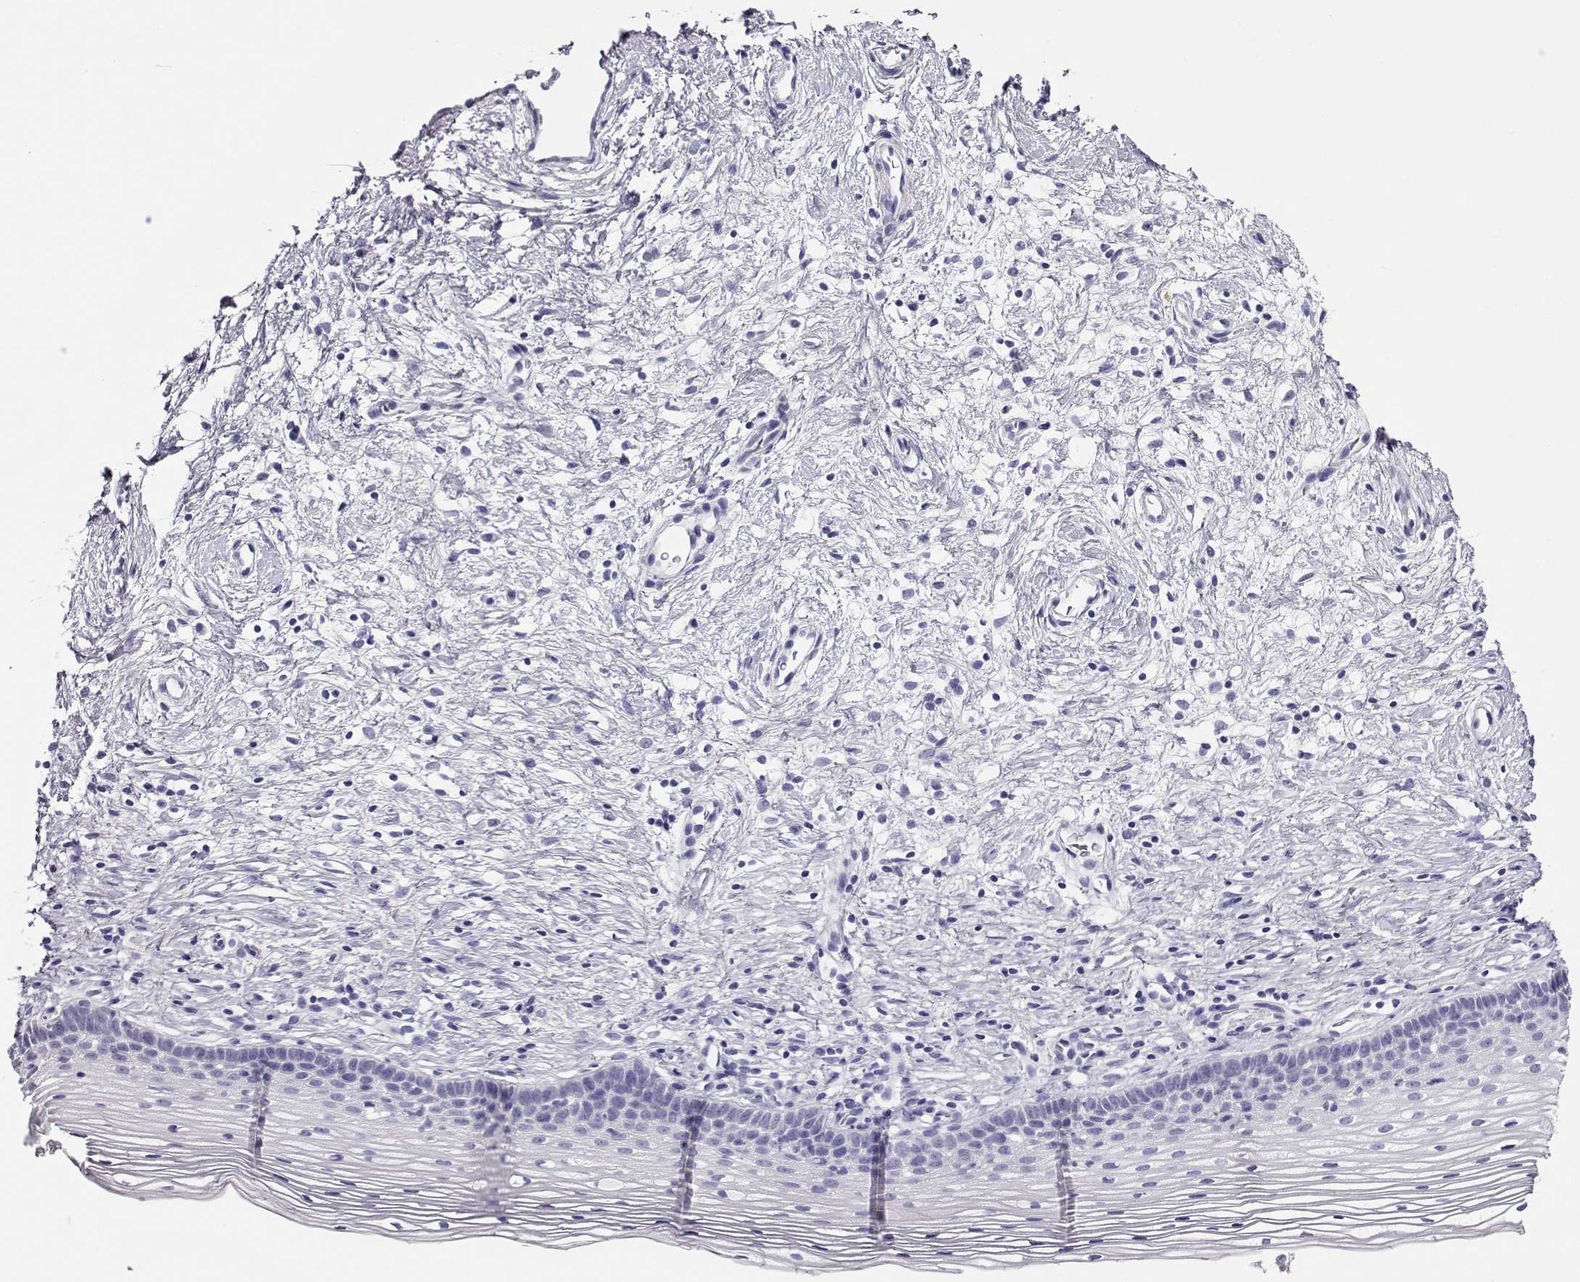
{"staining": {"intensity": "negative", "quantity": "none", "location": "none"}, "tissue": "cervix", "cell_type": "Glandular cells", "image_type": "normal", "snomed": [{"axis": "morphology", "description": "Normal tissue, NOS"}, {"axis": "topography", "description": "Cervix"}], "caption": "This is a image of IHC staining of benign cervix, which shows no expression in glandular cells.", "gene": "CABS1", "patient": {"sex": "female", "age": 39}}